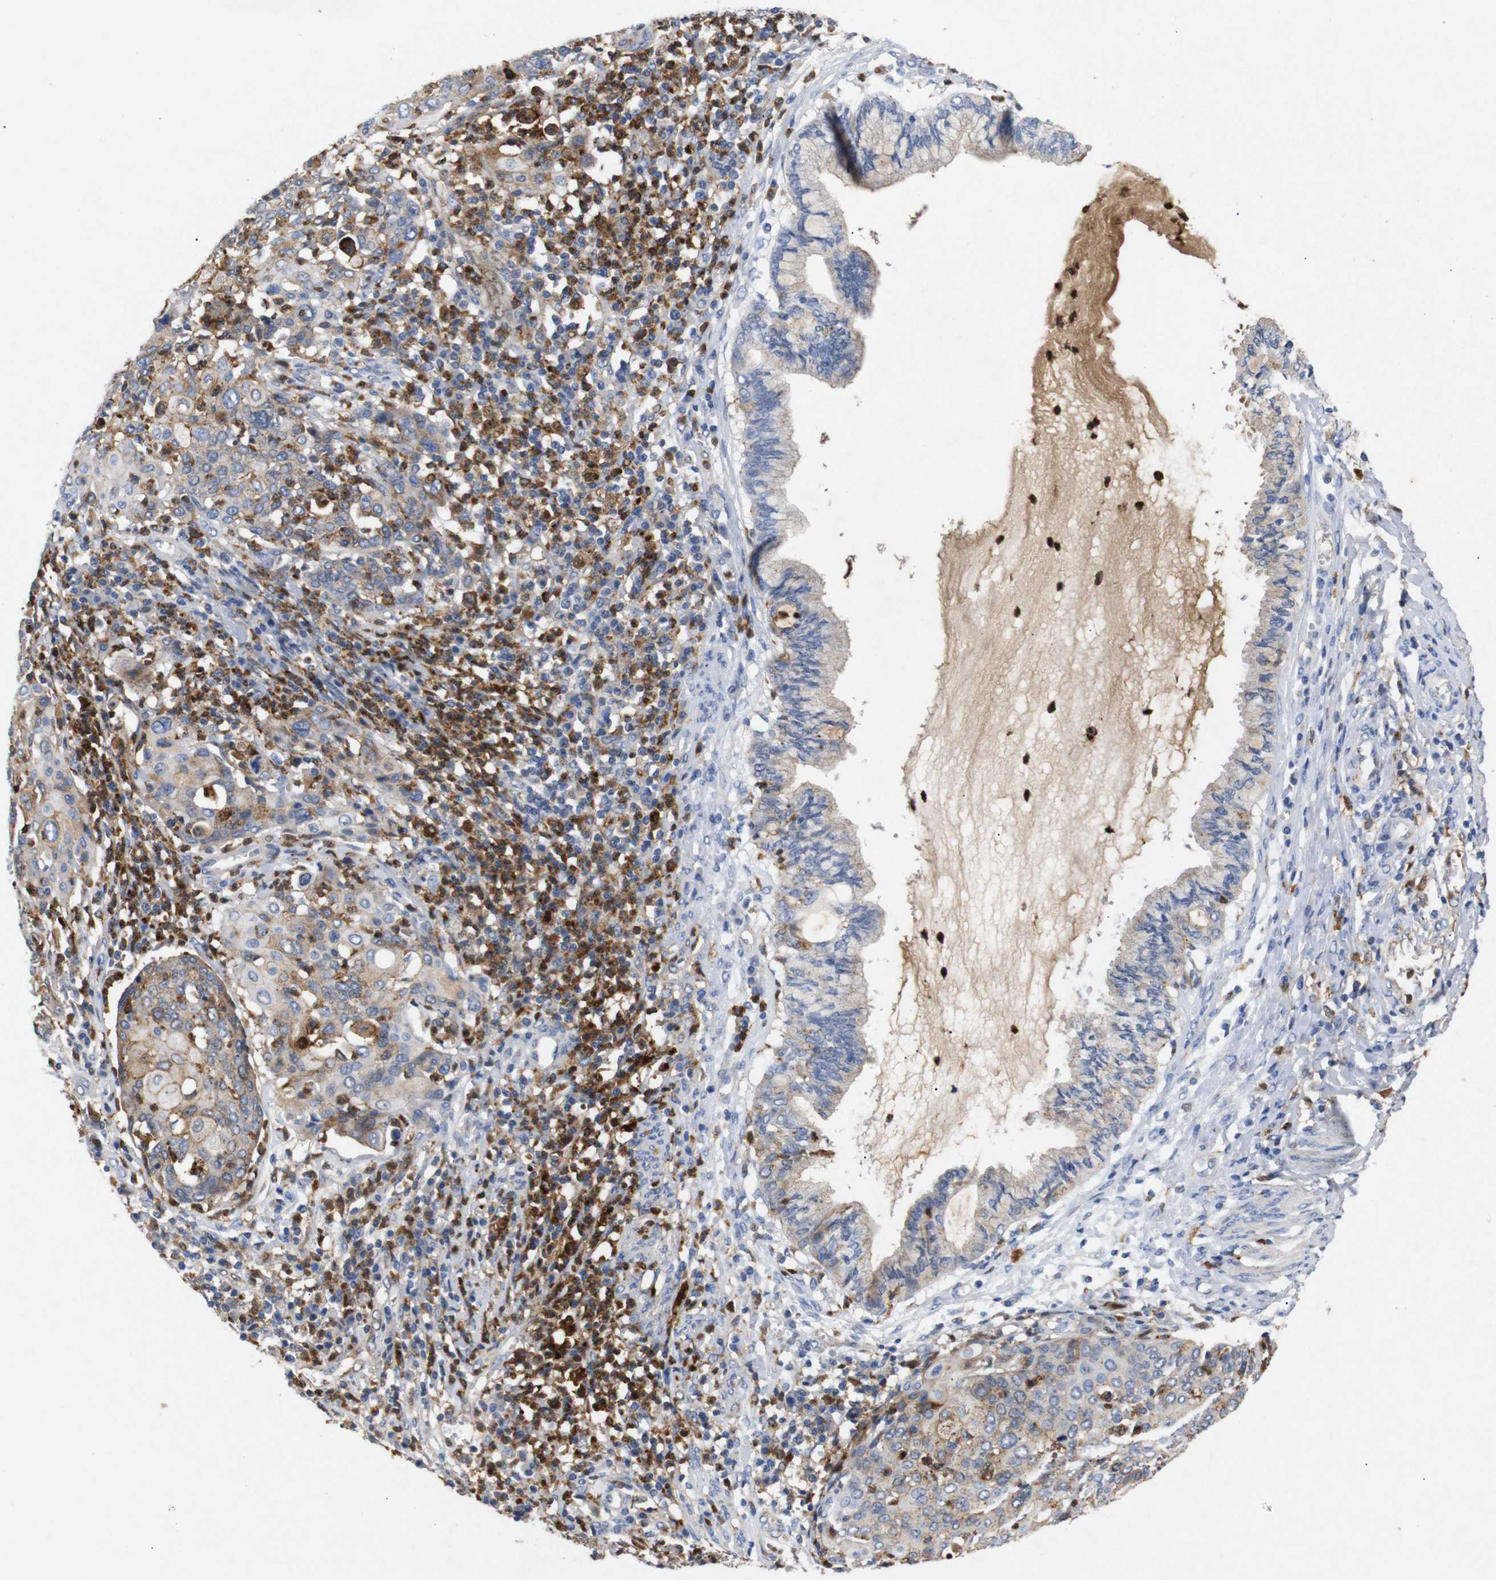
{"staining": {"intensity": "moderate", "quantity": ">75%", "location": "cytoplasmic/membranous"}, "tissue": "cervical cancer", "cell_type": "Tumor cells", "image_type": "cancer", "snomed": [{"axis": "morphology", "description": "Squamous cell carcinoma, NOS"}, {"axis": "topography", "description": "Cervix"}], "caption": "High-magnification brightfield microscopy of squamous cell carcinoma (cervical) stained with DAB (brown) and counterstained with hematoxylin (blue). tumor cells exhibit moderate cytoplasmic/membranous expression is seen in approximately>75% of cells.", "gene": "SDCBP", "patient": {"sex": "female", "age": 40}}